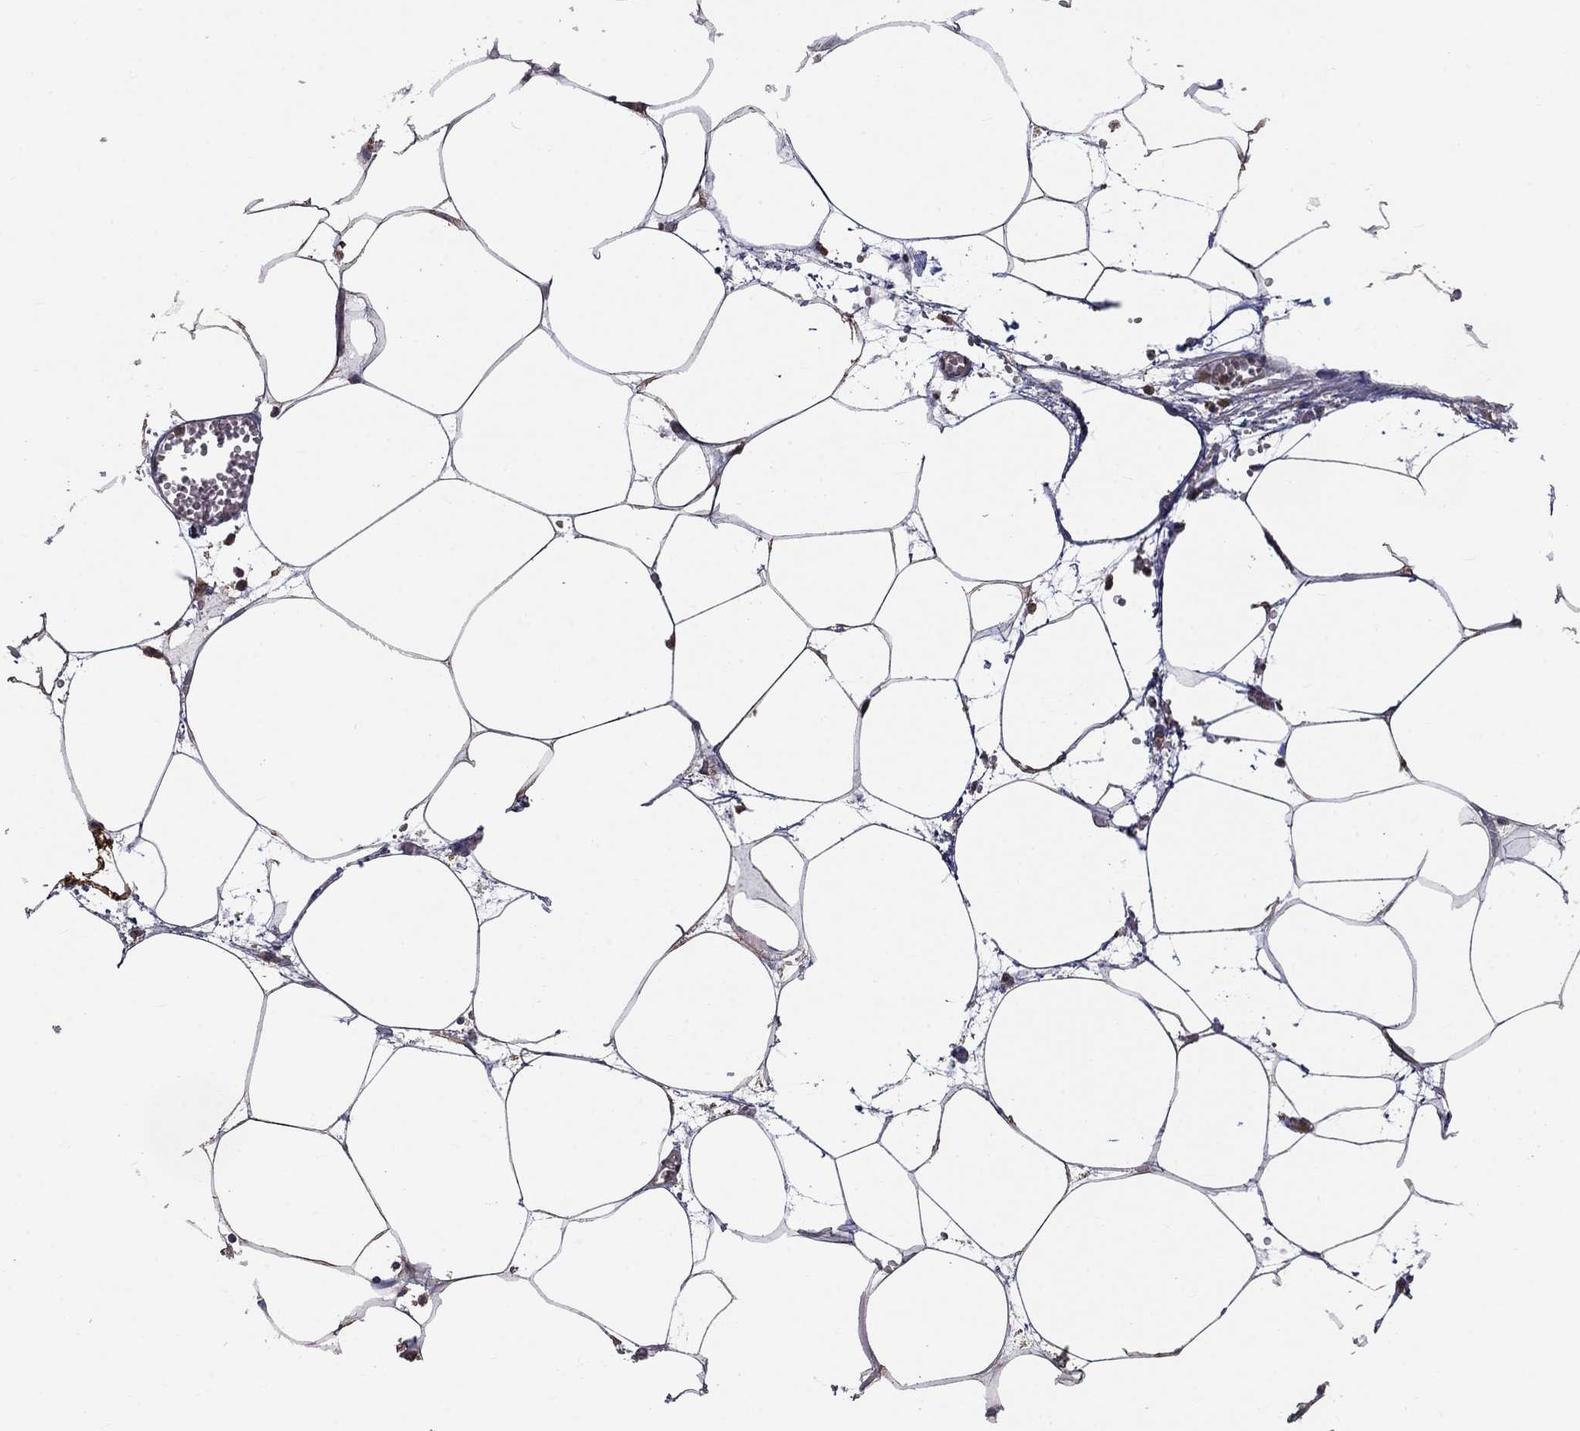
{"staining": {"intensity": "moderate", "quantity": "<25%", "location": "cytoplasmic/membranous"}, "tissue": "adipose tissue", "cell_type": "Adipocytes", "image_type": "normal", "snomed": [{"axis": "morphology", "description": "Normal tissue, NOS"}, {"axis": "topography", "description": "Adipose tissue"}, {"axis": "topography", "description": "Pancreas"}, {"axis": "topography", "description": "Peripheral nerve tissue"}], "caption": "Brown immunohistochemical staining in unremarkable human adipose tissue shows moderate cytoplasmic/membranous positivity in about <25% of adipocytes. (Brightfield microscopy of DAB IHC at high magnification).", "gene": "CAMKK2", "patient": {"sex": "female", "age": 58}}